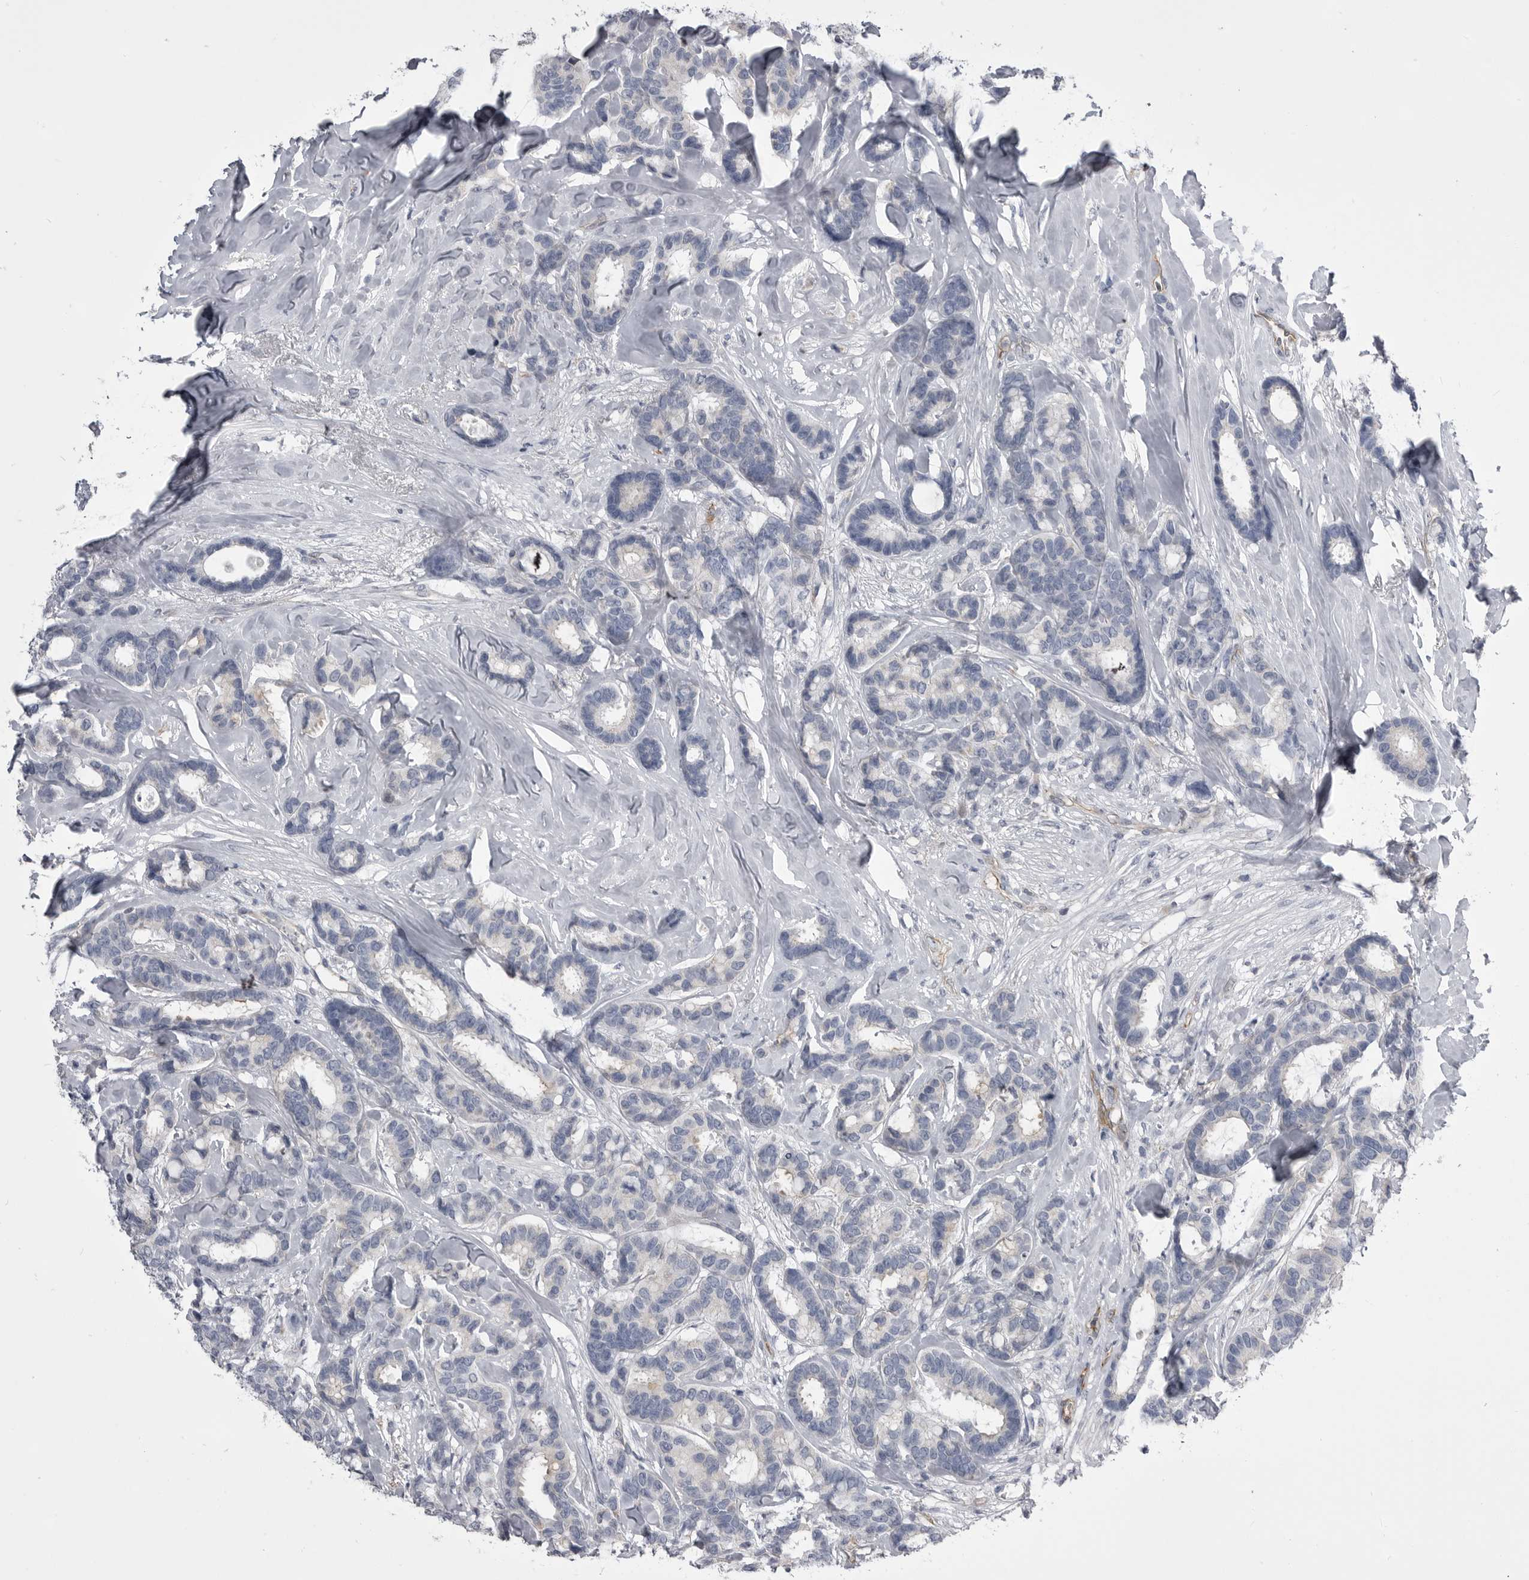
{"staining": {"intensity": "negative", "quantity": "none", "location": "none"}, "tissue": "breast cancer", "cell_type": "Tumor cells", "image_type": "cancer", "snomed": [{"axis": "morphology", "description": "Duct carcinoma"}, {"axis": "topography", "description": "Breast"}], "caption": "There is no significant positivity in tumor cells of breast cancer.", "gene": "OPLAH", "patient": {"sex": "female", "age": 87}}